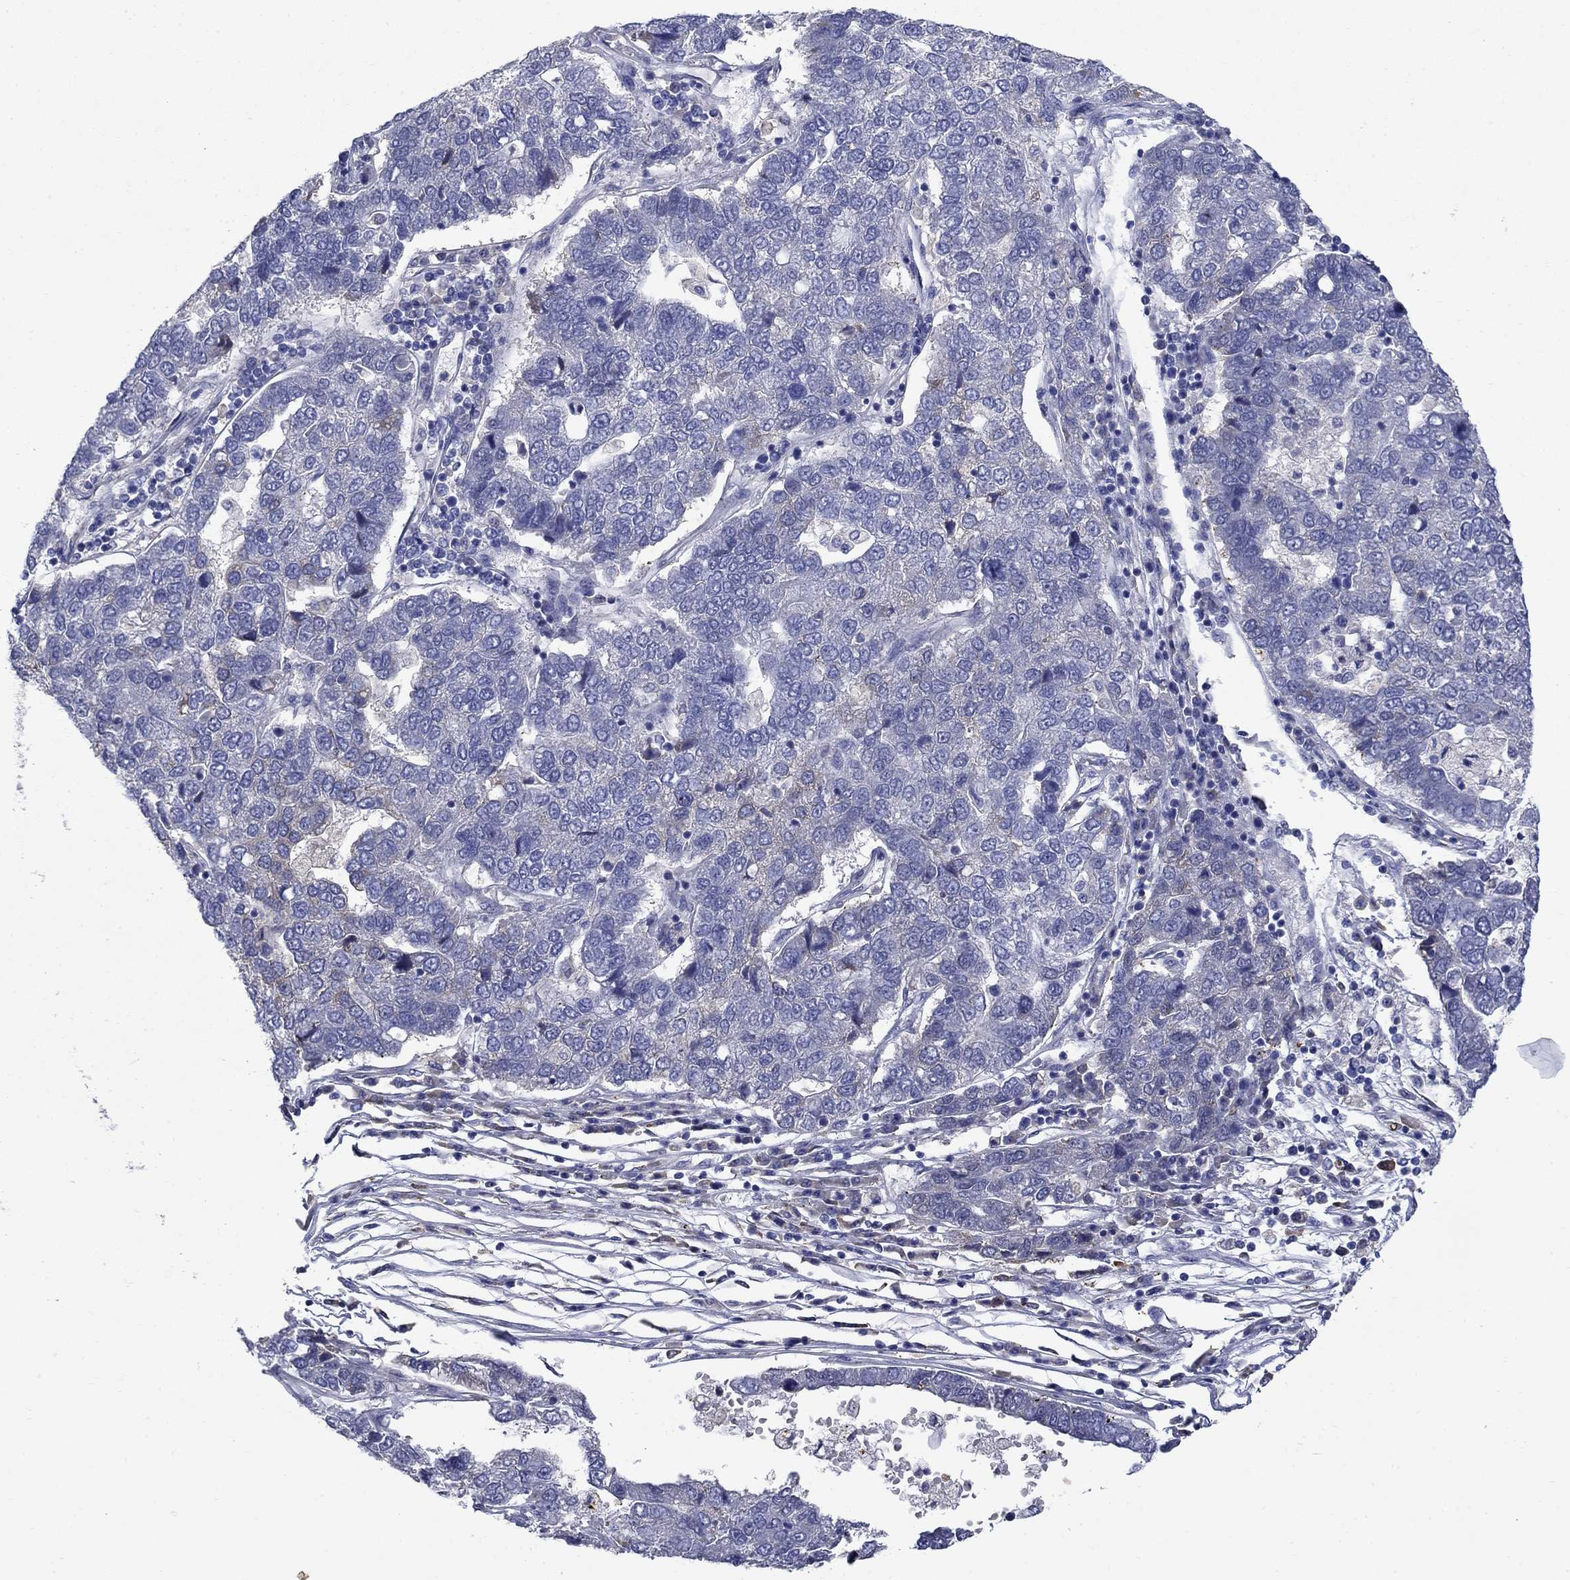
{"staining": {"intensity": "negative", "quantity": "none", "location": "none"}, "tissue": "pancreatic cancer", "cell_type": "Tumor cells", "image_type": "cancer", "snomed": [{"axis": "morphology", "description": "Adenocarcinoma, NOS"}, {"axis": "topography", "description": "Pancreas"}], "caption": "Photomicrograph shows no significant protein positivity in tumor cells of pancreatic cancer.", "gene": "SULT2B1", "patient": {"sex": "female", "age": 61}}